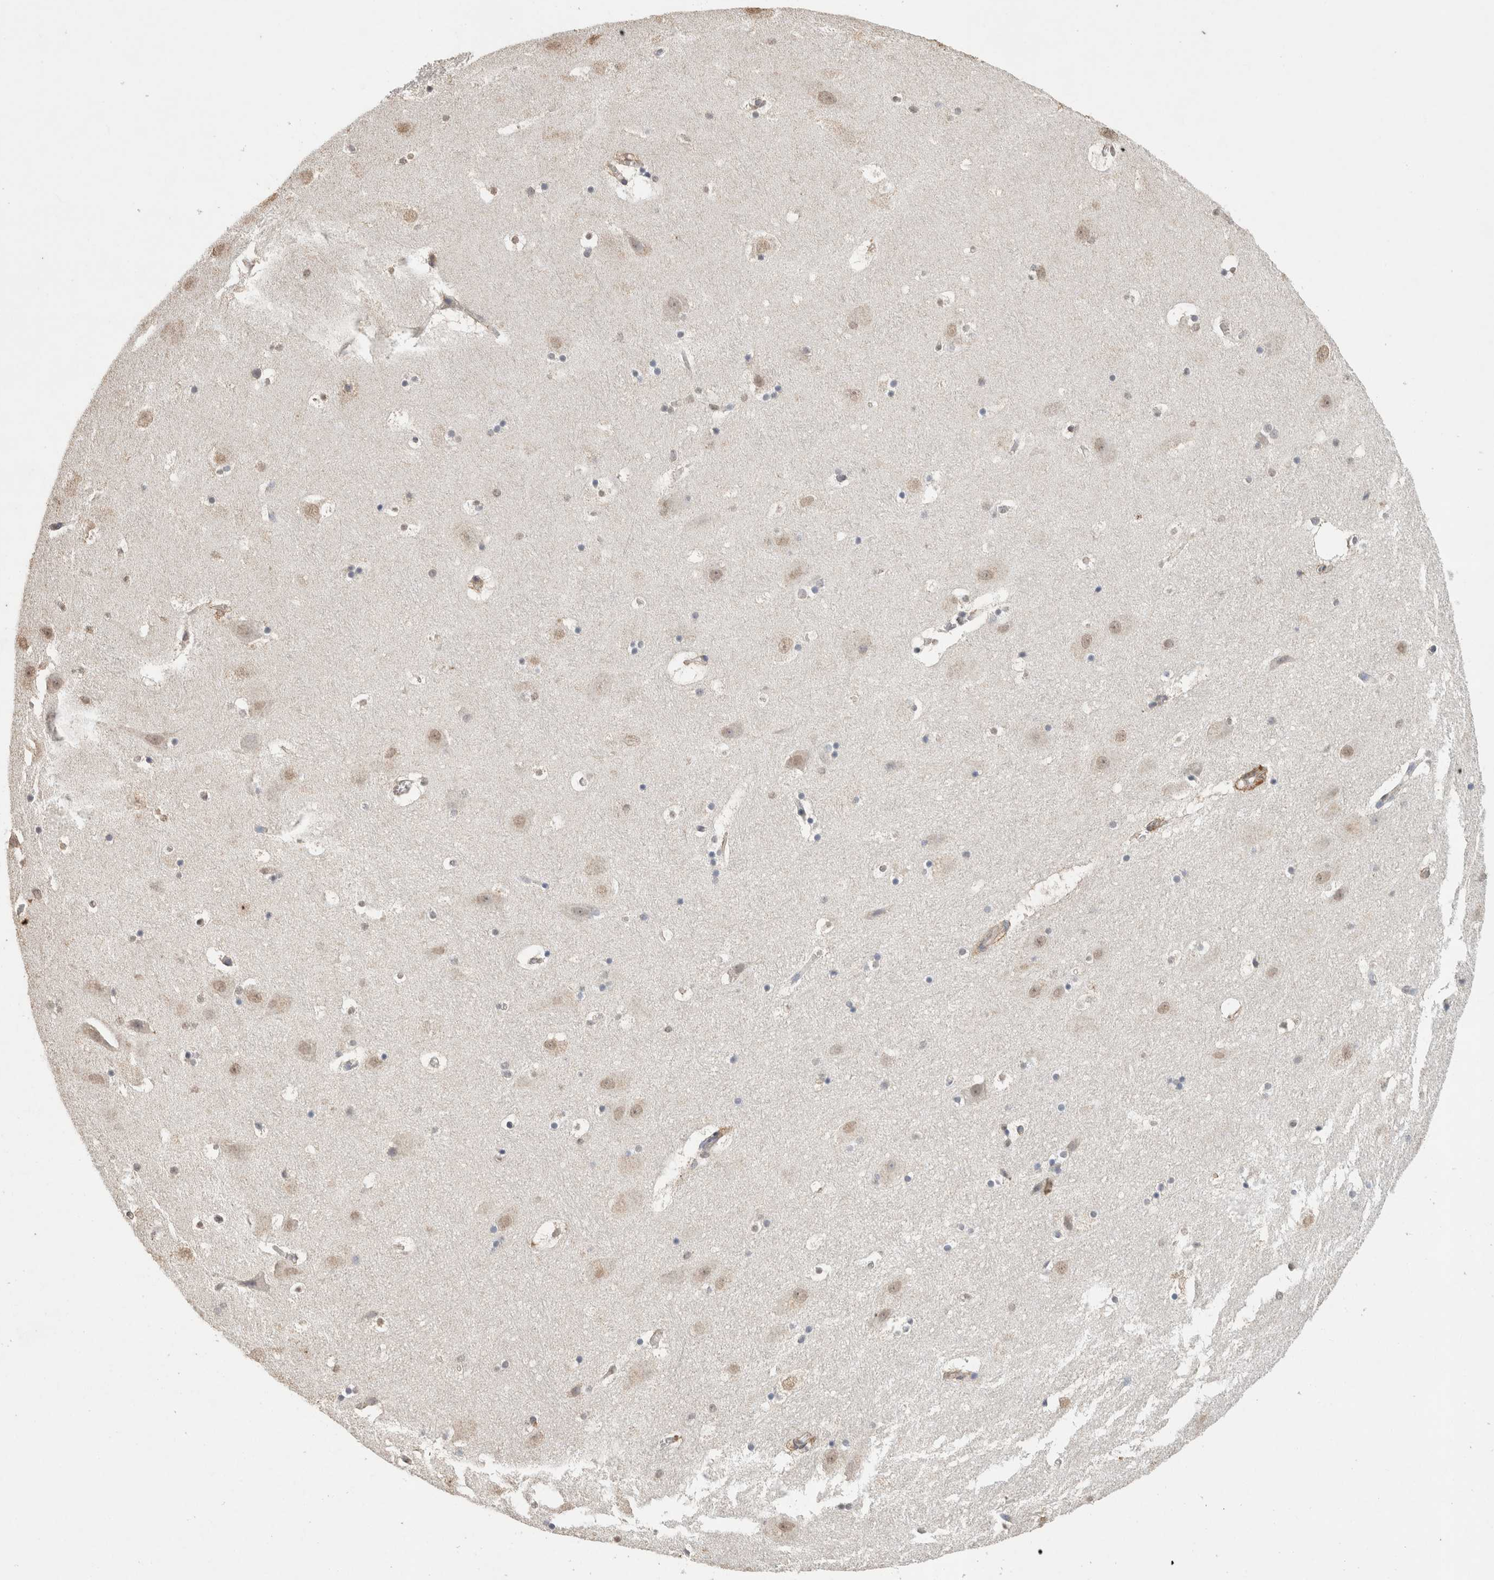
{"staining": {"intensity": "weak", "quantity": "25%-75%", "location": "nuclear"}, "tissue": "hippocampus", "cell_type": "Glial cells", "image_type": "normal", "snomed": [{"axis": "morphology", "description": "Normal tissue, NOS"}, {"axis": "topography", "description": "Hippocampus"}], "caption": "IHC of benign human hippocampus displays low levels of weak nuclear staining in about 25%-75% of glial cells.", "gene": "C1QTNF5", "patient": {"sex": "male", "age": 45}}